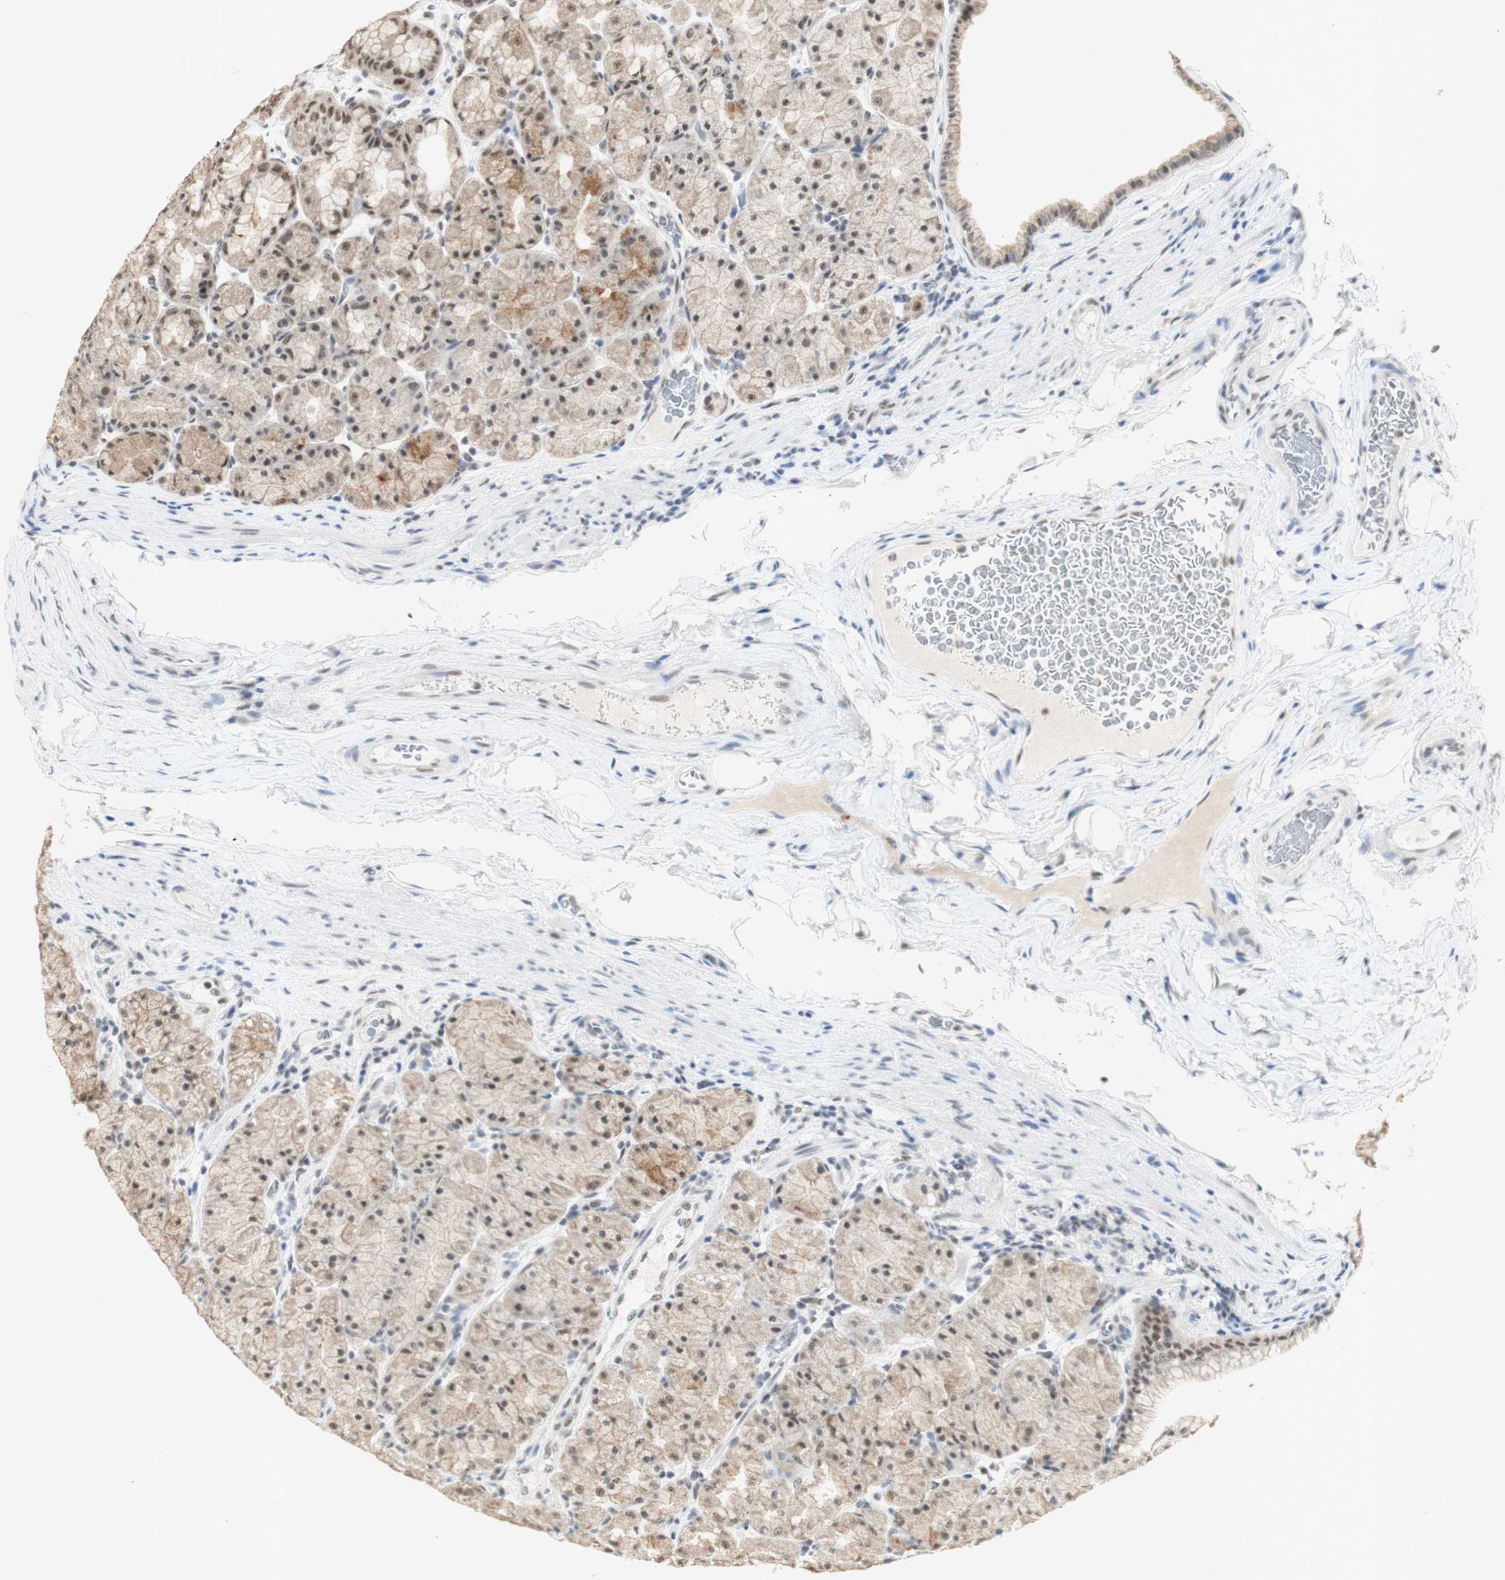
{"staining": {"intensity": "strong", "quantity": ">75%", "location": "cytoplasmic/membranous,nuclear"}, "tissue": "stomach", "cell_type": "Glandular cells", "image_type": "normal", "snomed": [{"axis": "morphology", "description": "Normal tissue, NOS"}, {"axis": "topography", "description": "Stomach, upper"}], "caption": "Protein analysis of normal stomach demonstrates strong cytoplasmic/membranous,nuclear positivity in approximately >75% of glandular cells. (Stains: DAB (3,3'-diaminobenzidine) in brown, nuclei in blue, Microscopy: brightfield microscopy at high magnification).", "gene": "SNRPB", "patient": {"sex": "male", "age": 68}}